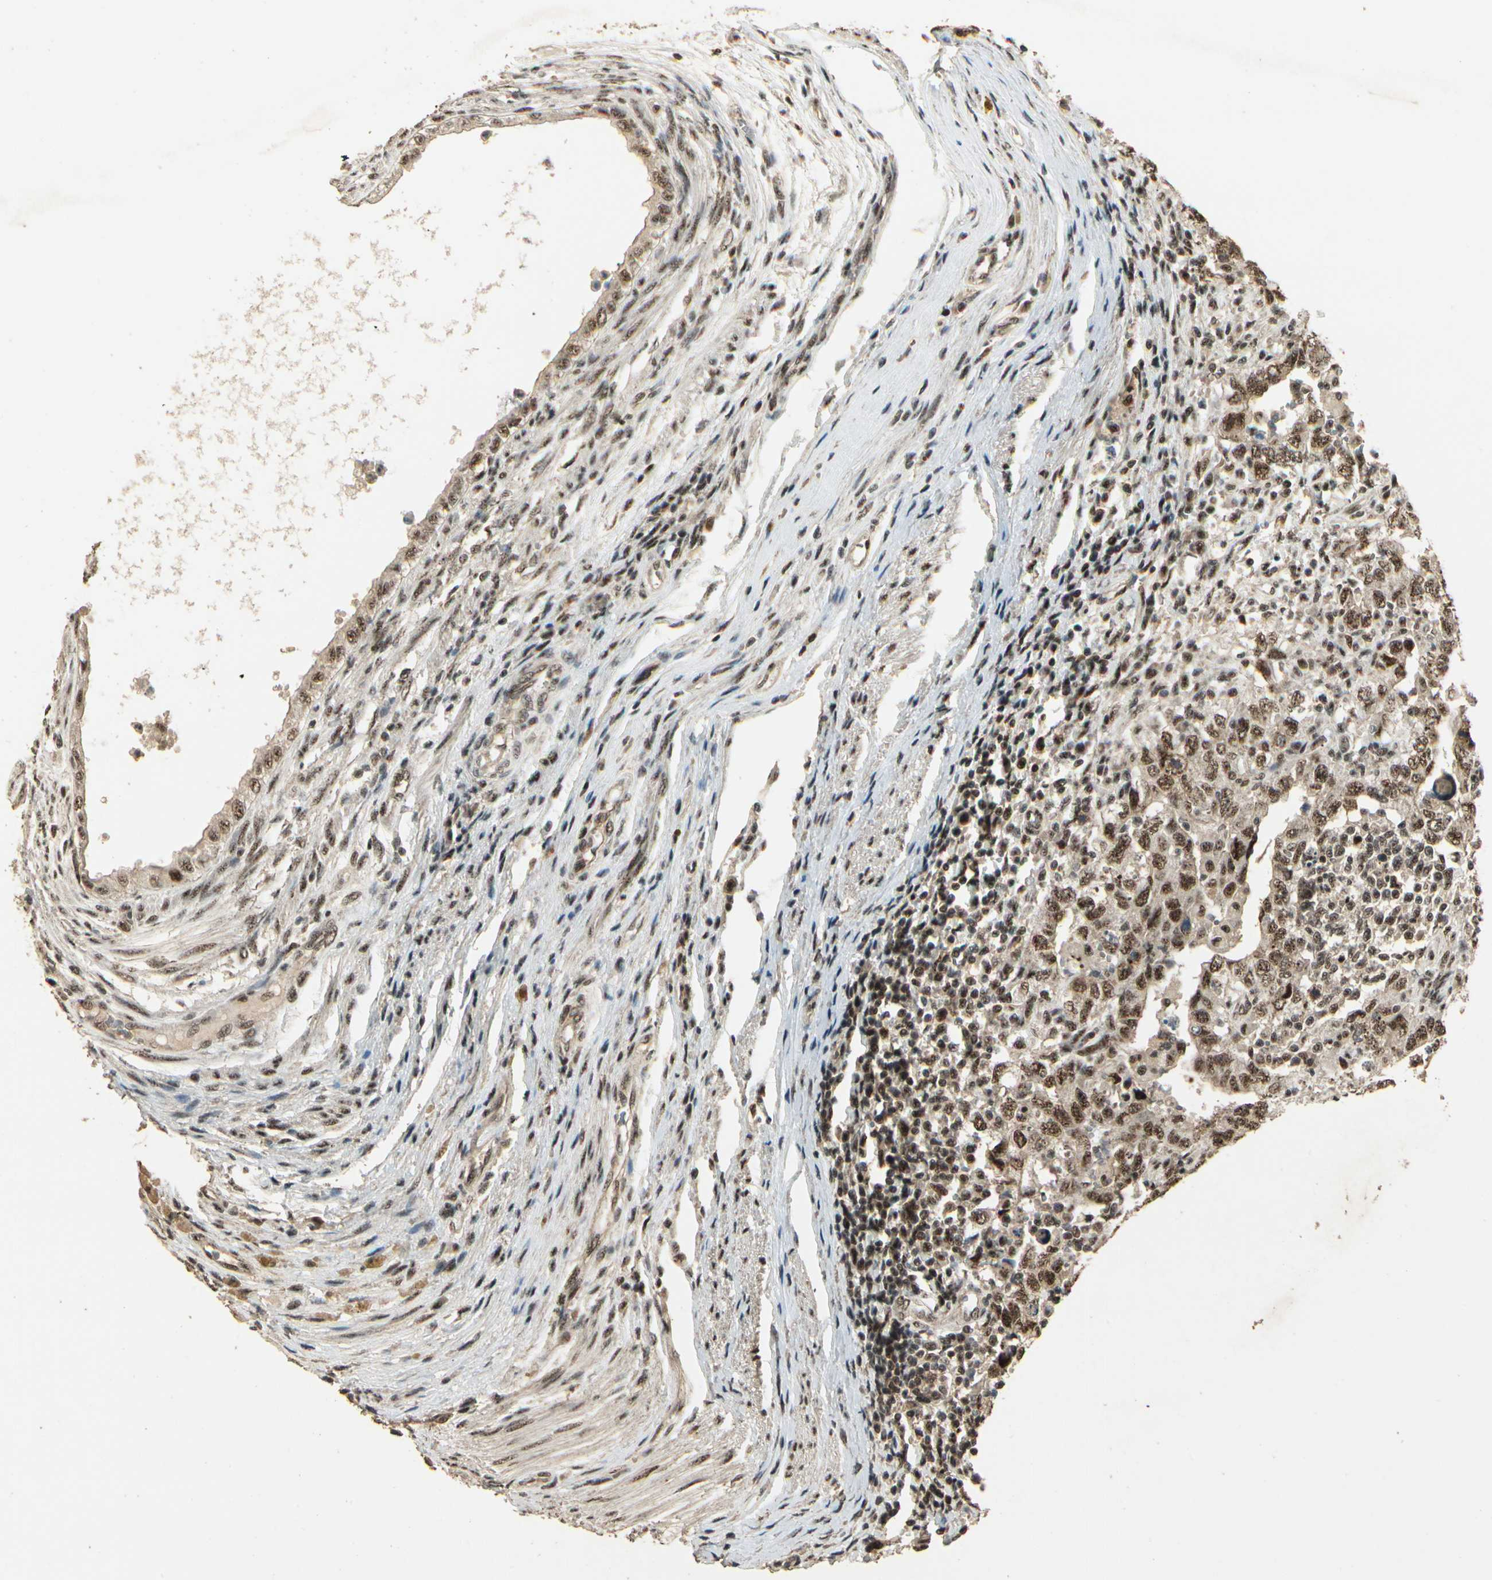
{"staining": {"intensity": "moderate", "quantity": ">75%", "location": "cytoplasmic/membranous,nuclear"}, "tissue": "testis cancer", "cell_type": "Tumor cells", "image_type": "cancer", "snomed": [{"axis": "morphology", "description": "Carcinoma, Embryonal, NOS"}, {"axis": "topography", "description": "Testis"}], "caption": "Protein expression analysis of testis cancer displays moderate cytoplasmic/membranous and nuclear expression in approximately >75% of tumor cells. The protein of interest is stained brown, and the nuclei are stained in blue (DAB IHC with brightfield microscopy, high magnification).", "gene": "RBM25", "patient": {"sex": "male", "age": 26}}